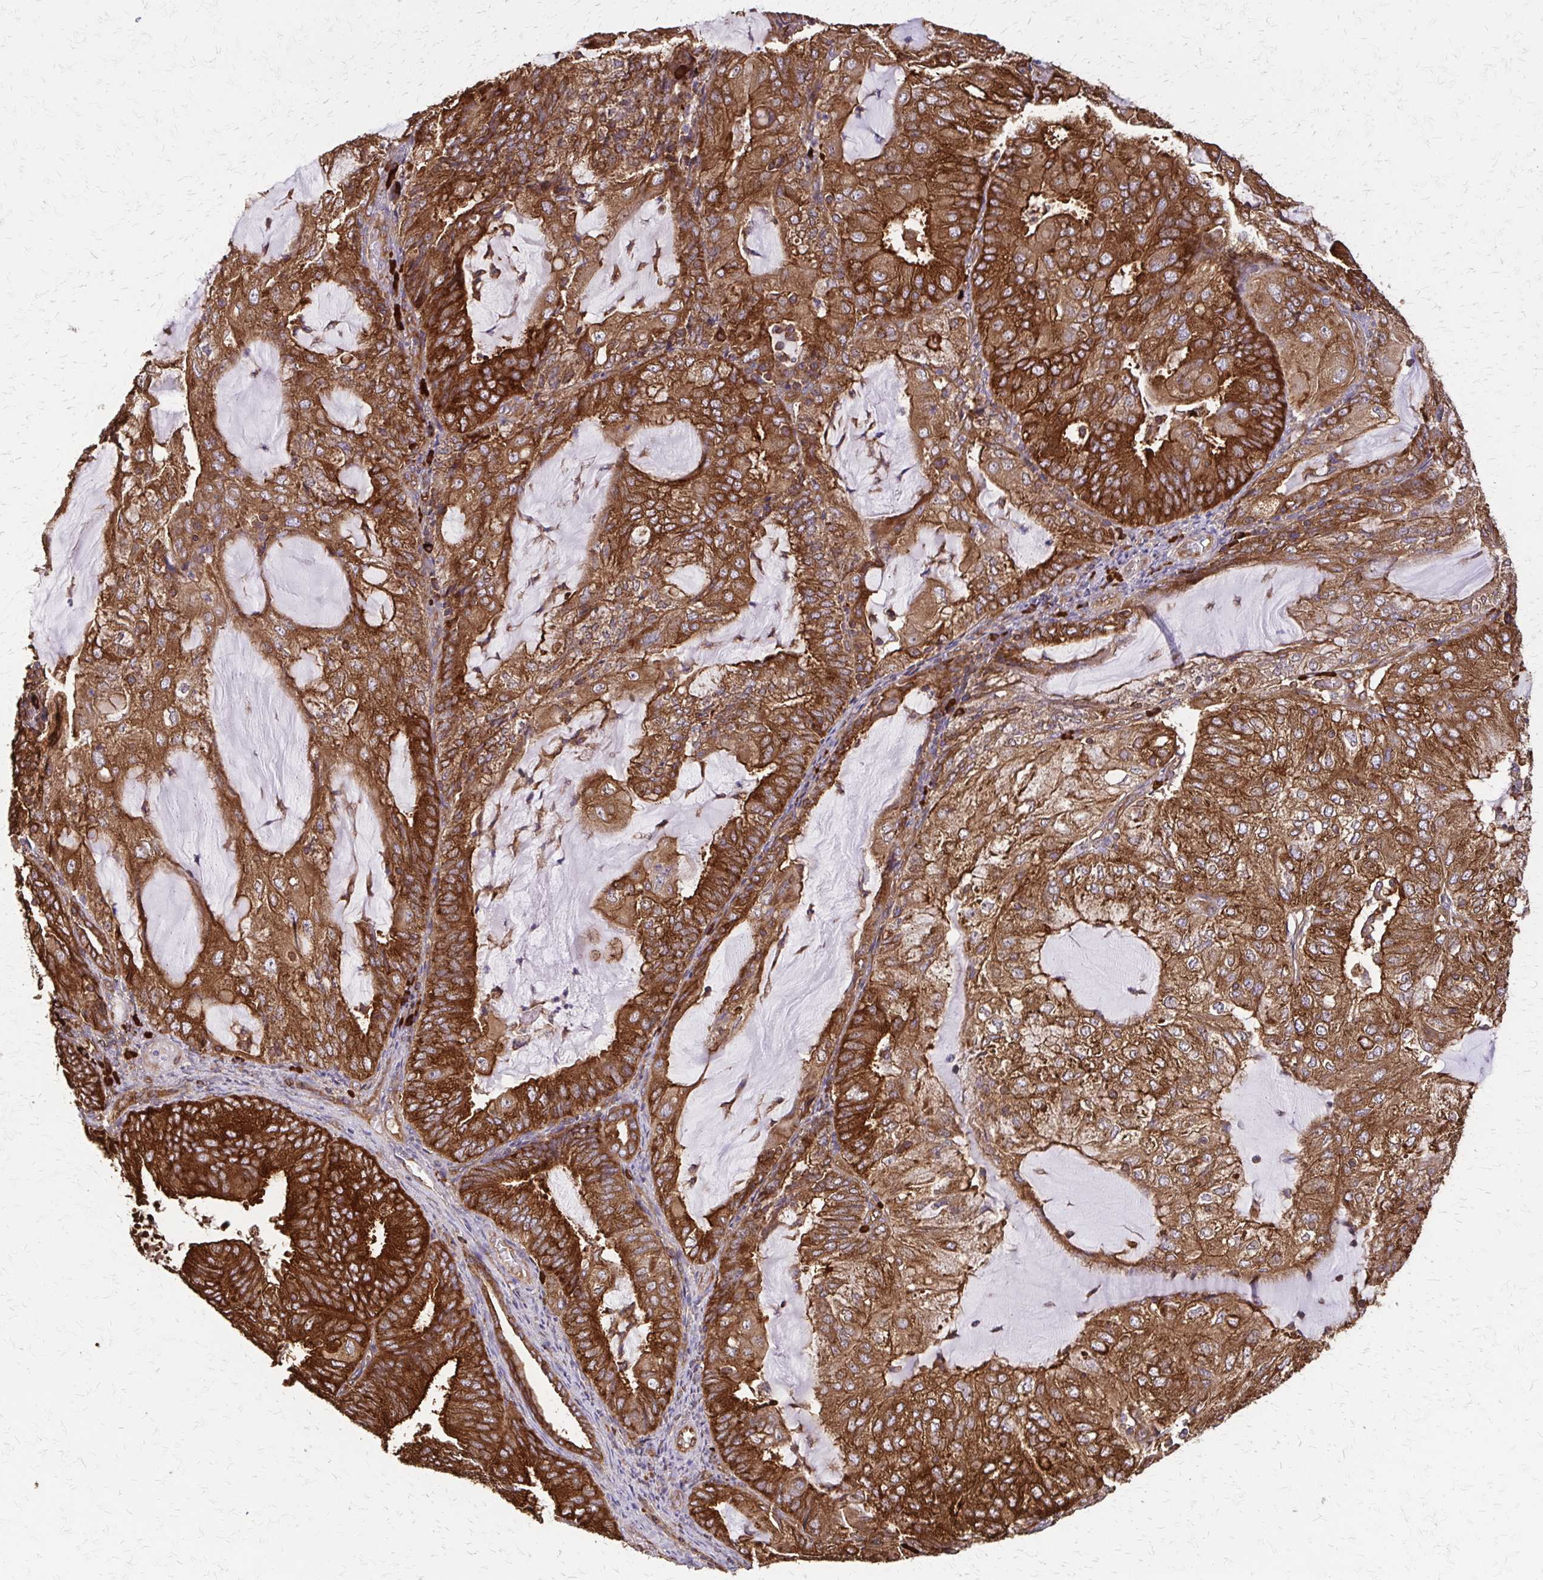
{"staining": {"intensity": "strong", "quantity": ">75%", "location": "cytoplasmic/membranous"}, "tissue": "endometrial cancer", "cell_type": "Tumor cells", "image_type": "cancer", "snomed": [{"axis": "morphology", "description": "Adenocarcinoma, NOS"}, {"axis": "topography", "description": "Endometrium"}], "caption": "A photomicrograph of human endometrial adenocarcinoma stained for a protein displays strong cytoplasmic/membranous brown staining in tumor cells. The staining was performed using DAB (3,3'-diaminobenzidine), with brown indicating positive protein expression. Nuclei are stained blue with hematoxylin.", "gene": "EEF2", "patient": {"sex": "female", "age": 81}}